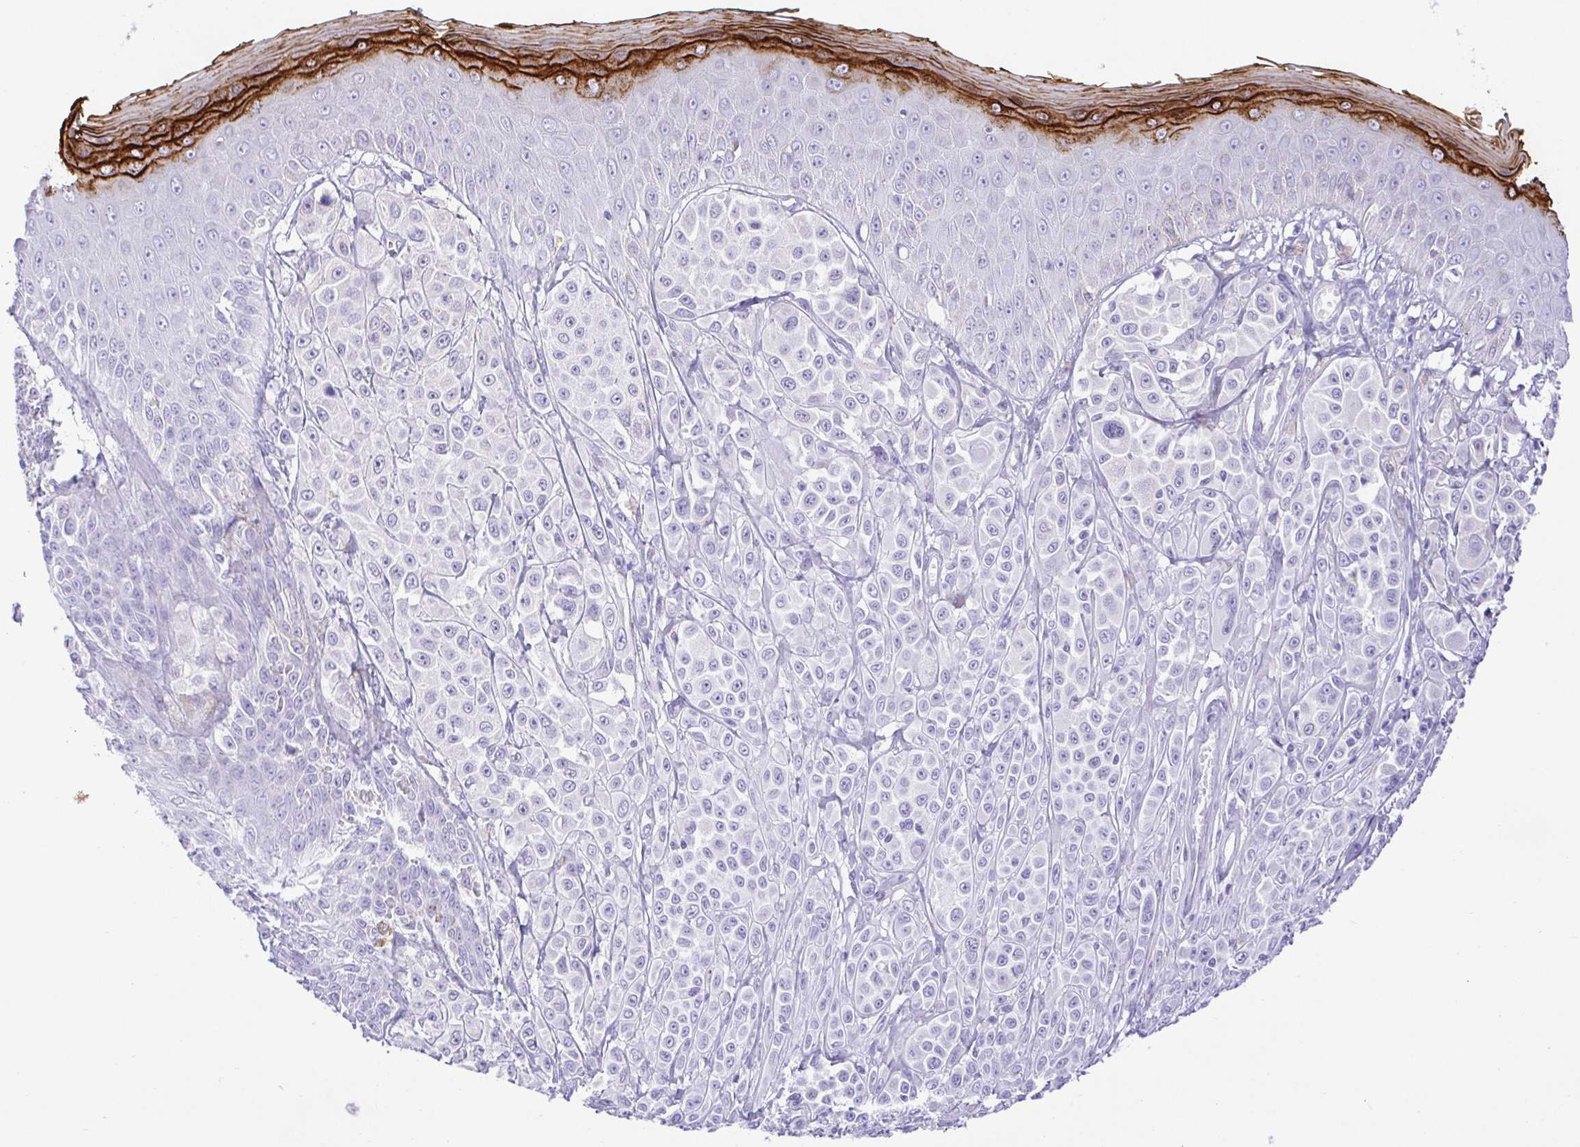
{"staining": {"intensity": "negative", "quantity": "none", "location": "none"}, "tissue": "melanoma", "cell_type": "Tumor cells", "image_type": "cancer", "snomed": [{"axis": "morphology", "description": "Malignant melanoma, NOS"}, {"axis": "topography", "description": "Skin"}], "caption": "This is an immunohistochemistry photomicrograph of melanoma. There is no staining in tumor cells.", "gene": "CDSN", "patient": {"sex": "male", "age": 67}}